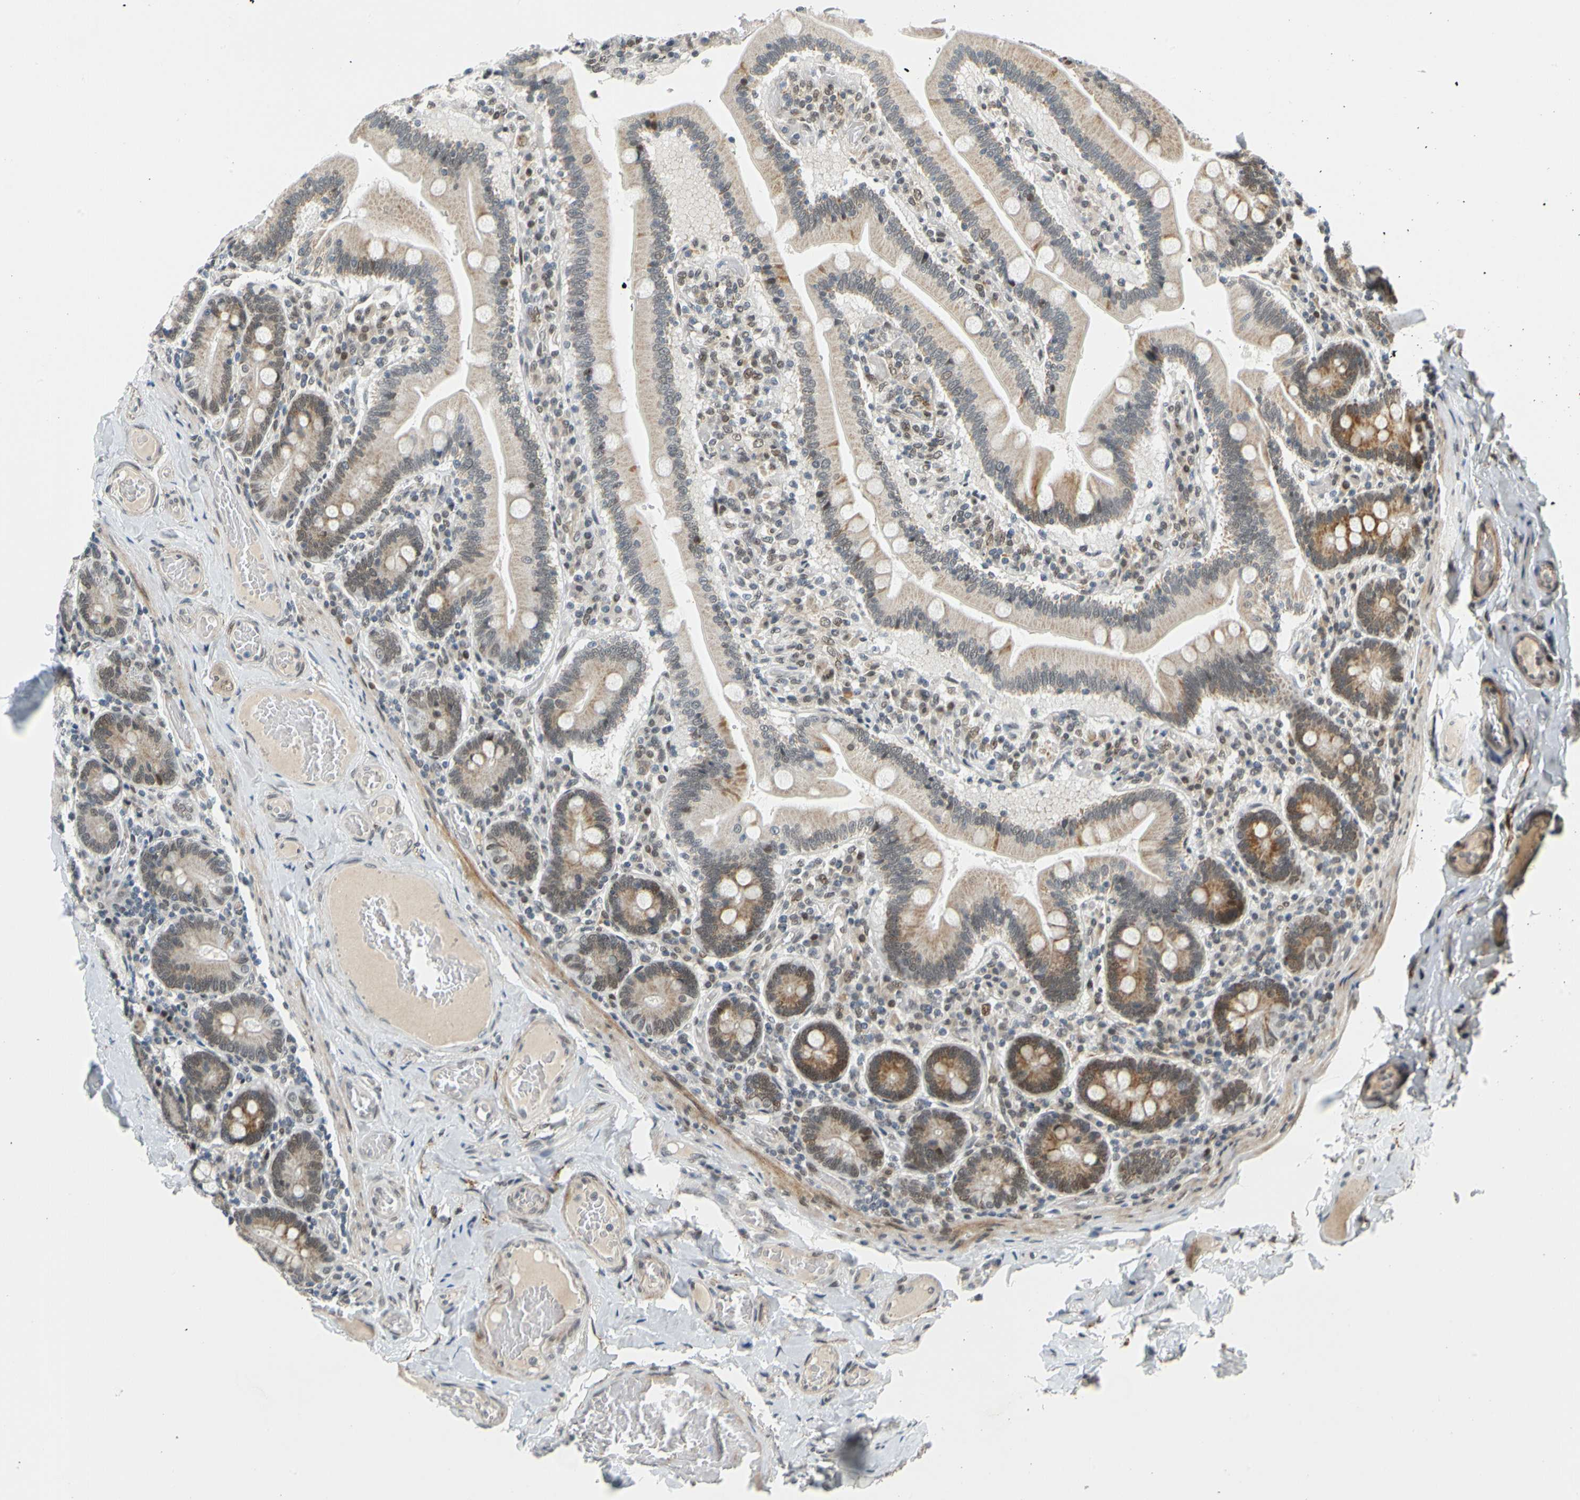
{"staining": {"intensity": "strong", "quantity": ">75%", "location": "cytoplasmic/membranous"}, "tissue": "duodenum", "cell_type": "Glandular cells", "image_type": "normal", "snomed": [{"axis": "morphology", "description": "Normal tissue, NOS"}, {"axis": "topography", "description": "Duodenum"}], "caption": "IHC (DAB (3,3'-diaminobenzidine)) staining of benign duodenum demonstrates strong cytoplasmic/membranous protein positivity in about >75% of glandular cells.", "gene": "POGZ", "patient": {"sex": "male", "age": 66}}